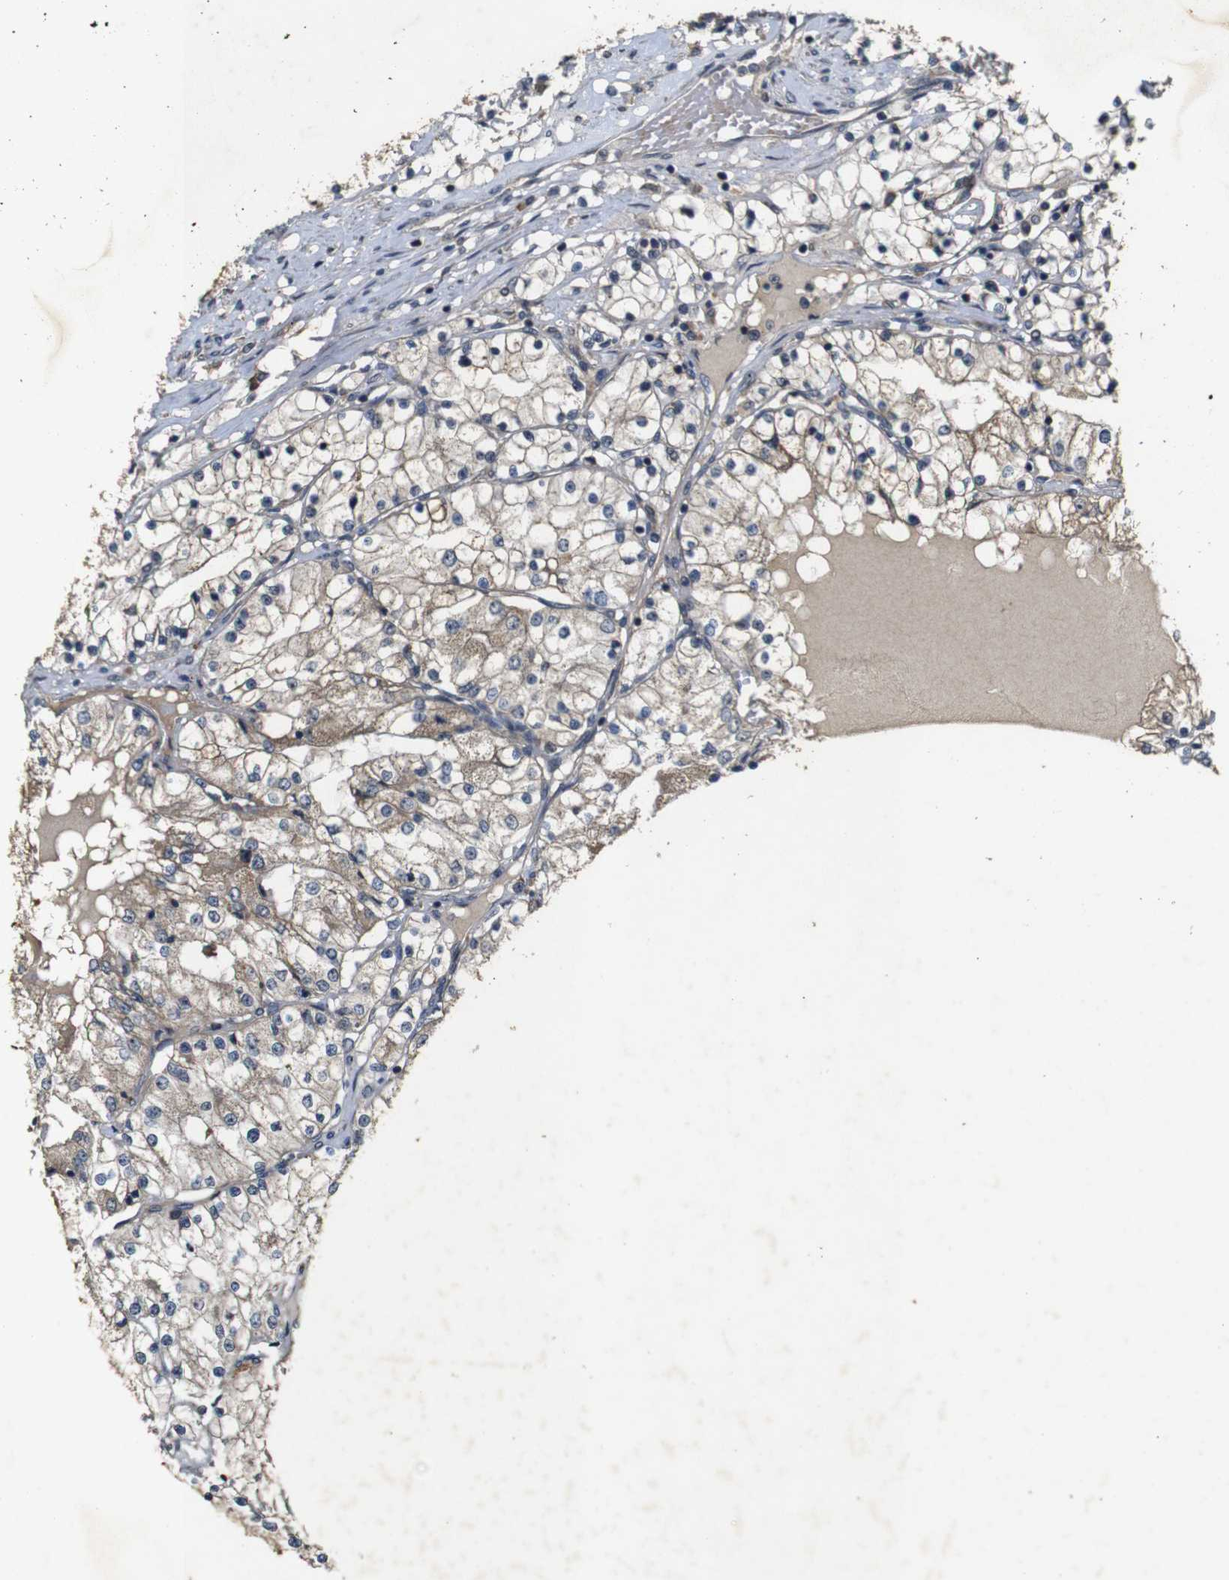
{"staining": {"intensity": "weak", "quantity": "25%-75%", "location": "cytoplasmic/membranous"}, "tissue": "renal cancer", "cell_type": "Tumor cells", "image_type": "cancer", "snomed": [{"axis": "morphology", "description": "Adenocarcinoma, NOS"}, {"axis": "topography", "description": "Kidney"}], "caption": "An immunohistochemistry (IHC) photomicrograph of tumor tissue is shown. Protein staining in brown shows weak cytoplasmic/membranous positivity in renal cancer within tumor cells. Nuclei are stained in blue.", "gene": "MAGI2", "patient": {"sex": "male", "age": 68}}